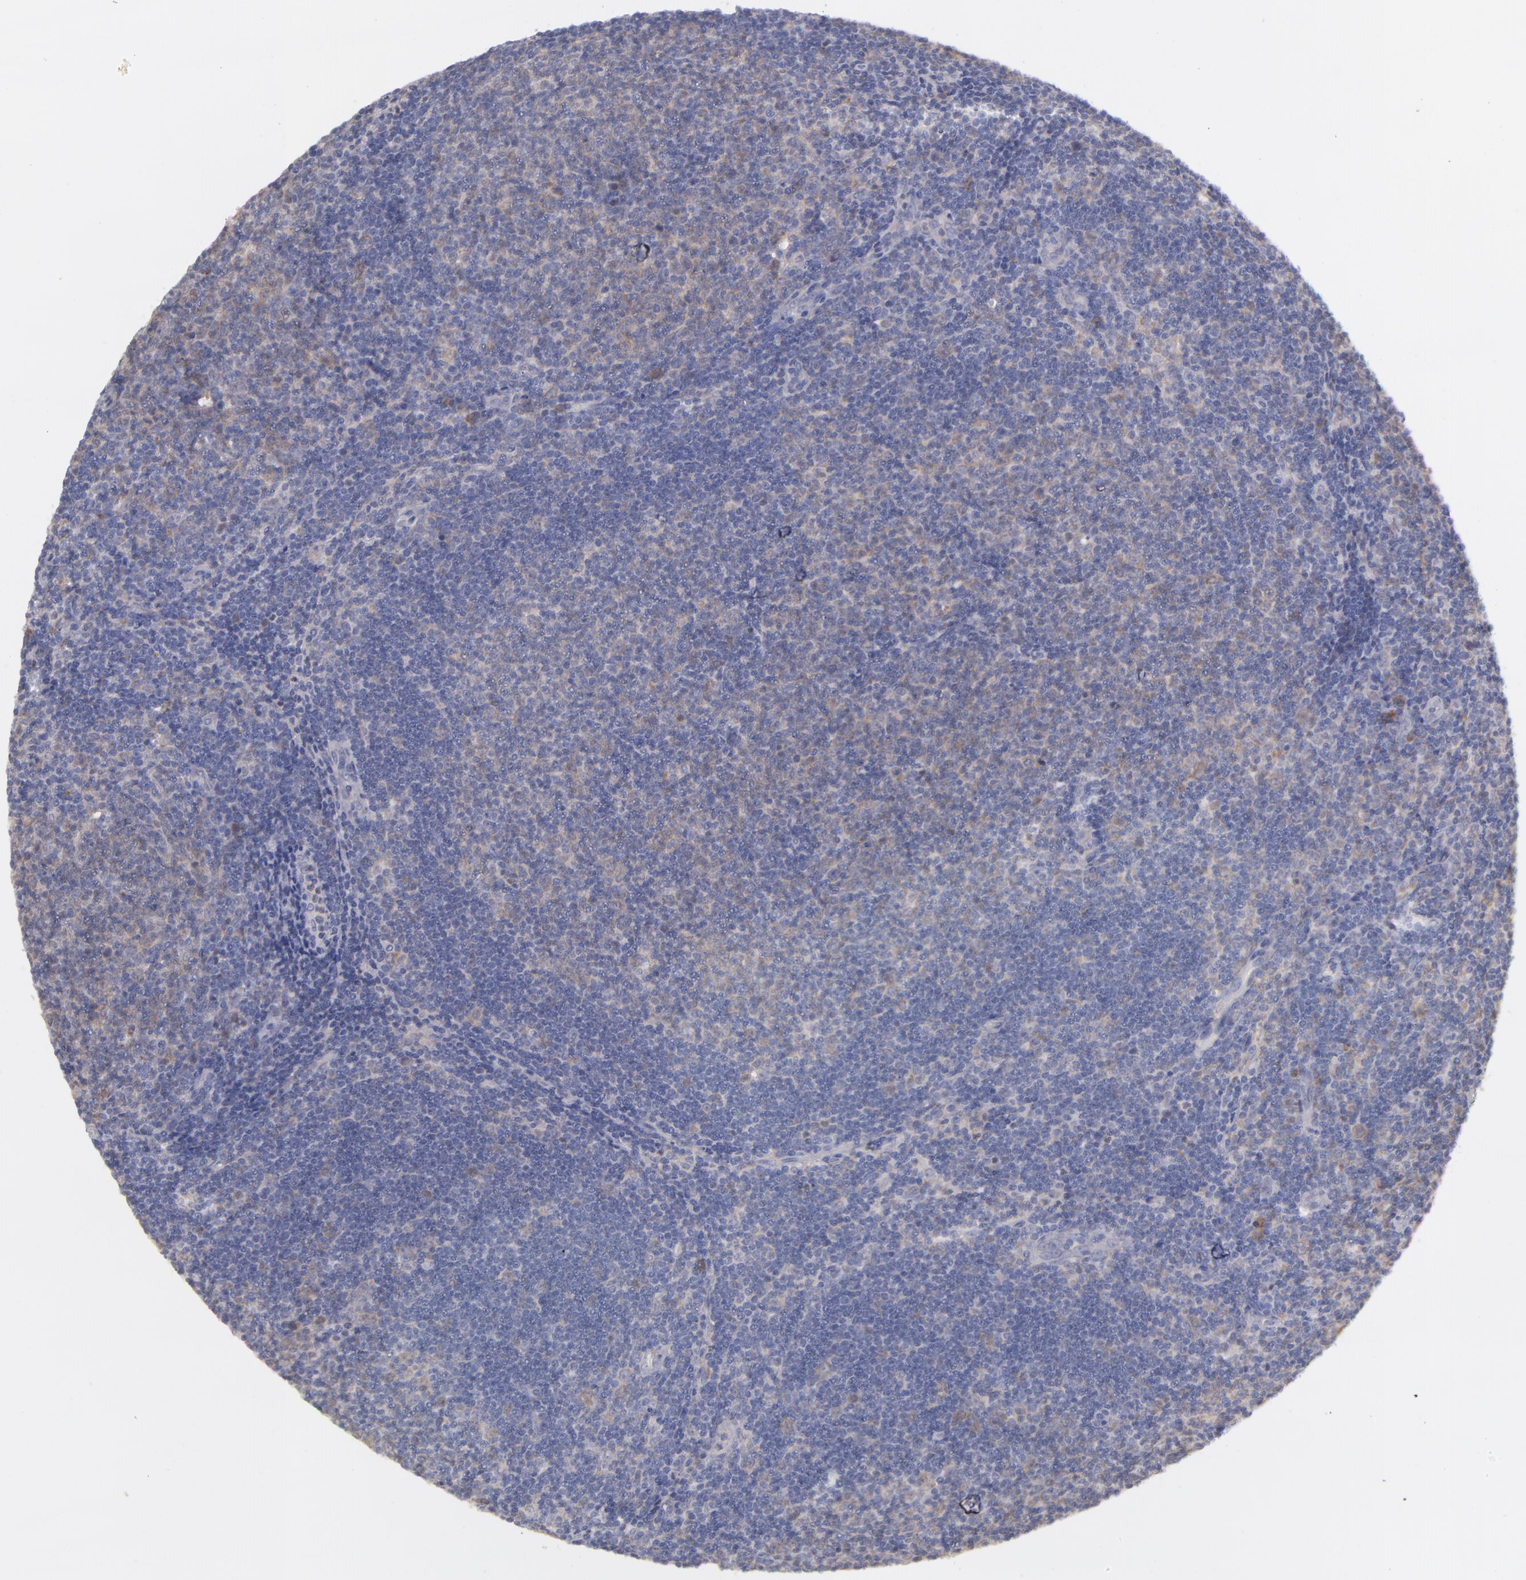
{"staining": {"intensity": "weak", "quantity": "25%-75%", "location": "cytoplasmic/membranous"}, "tissue": "lymphoma", "cell_type": "Tumor cells", "image_type": "cancer", "snomed": [{"axis": "morphology", "description": "Malignant lymphoma, non-Hodgkin's type, Low grade"}, {"axis": "topography", "description": "Lymph node"}], "caption": "Tumor cells demonstrate weak cytoplasmic/membranous positivity in about 25%-75% of cells in malignant lymphoma, non-Hodgkin's type (low-grade). (Brightfield microscopy of DAB IHC at high magnification).", "gene": "MTHFD1", "patient": {"sex": "male", "age": 49}}